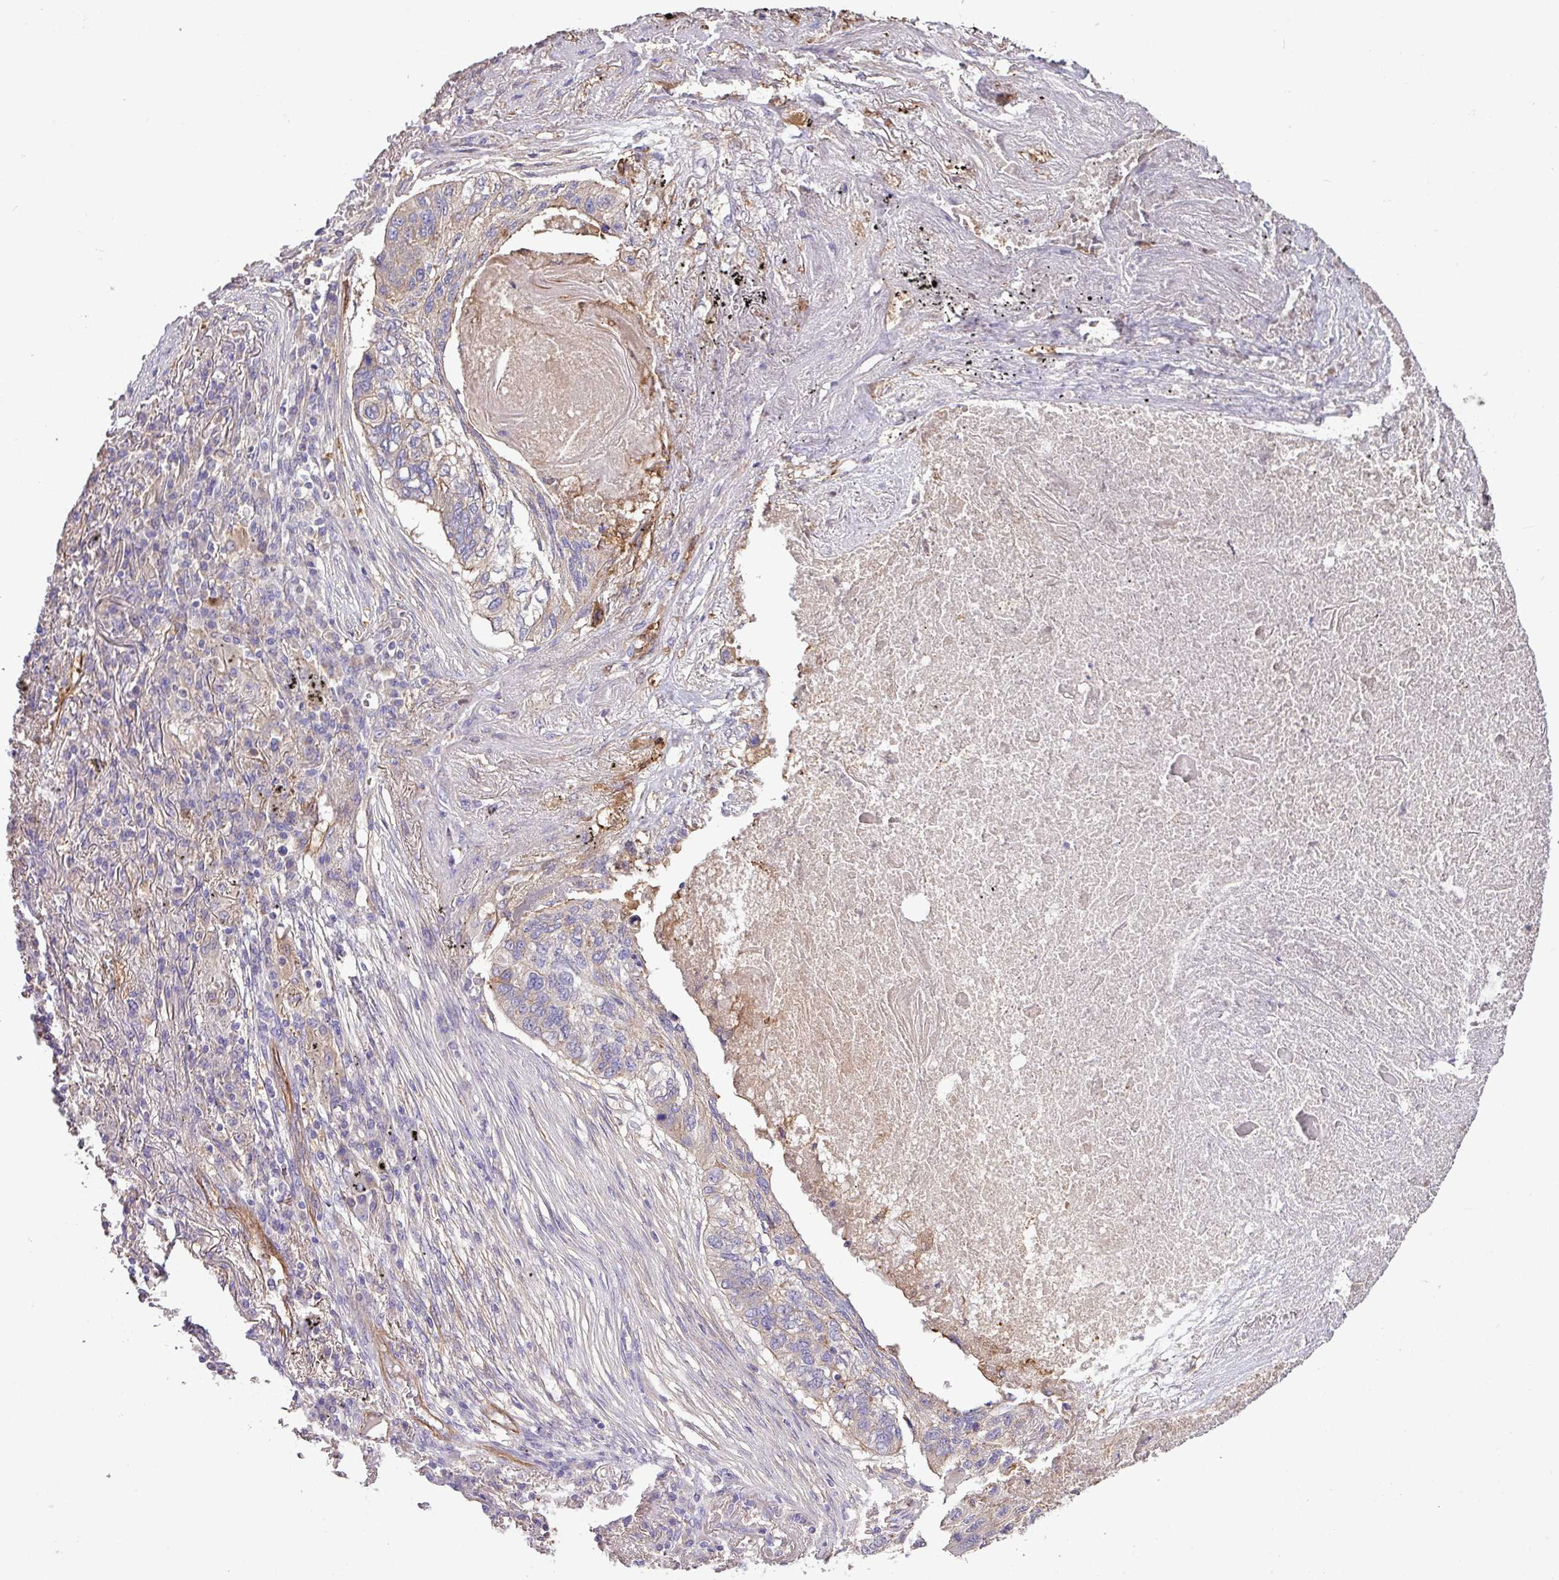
{"staining": {"intensity": "weak", "quantity": "<25%", "location": "cytoplasmic/membranous"}, "tissue": "lung cancer", "cell_type": "Tumor cells", "image_type": "cancer", "snomed": [{"axis": "morphology", "description": "Squamous cell carcinoma, NOS"}, {"axis": "topography", "description": "Lung"}], "caption": "The image reveals no staining of tumor cells in squamous cell carcinoma (lung). Brightfield microscopy of immunohistochemistry (IHC) stained with DAB (brown) and hematoxylin (blue), captured at high magnification.", "gene": "LRRC53", "patient": {"sex": "female", "age": 63}}